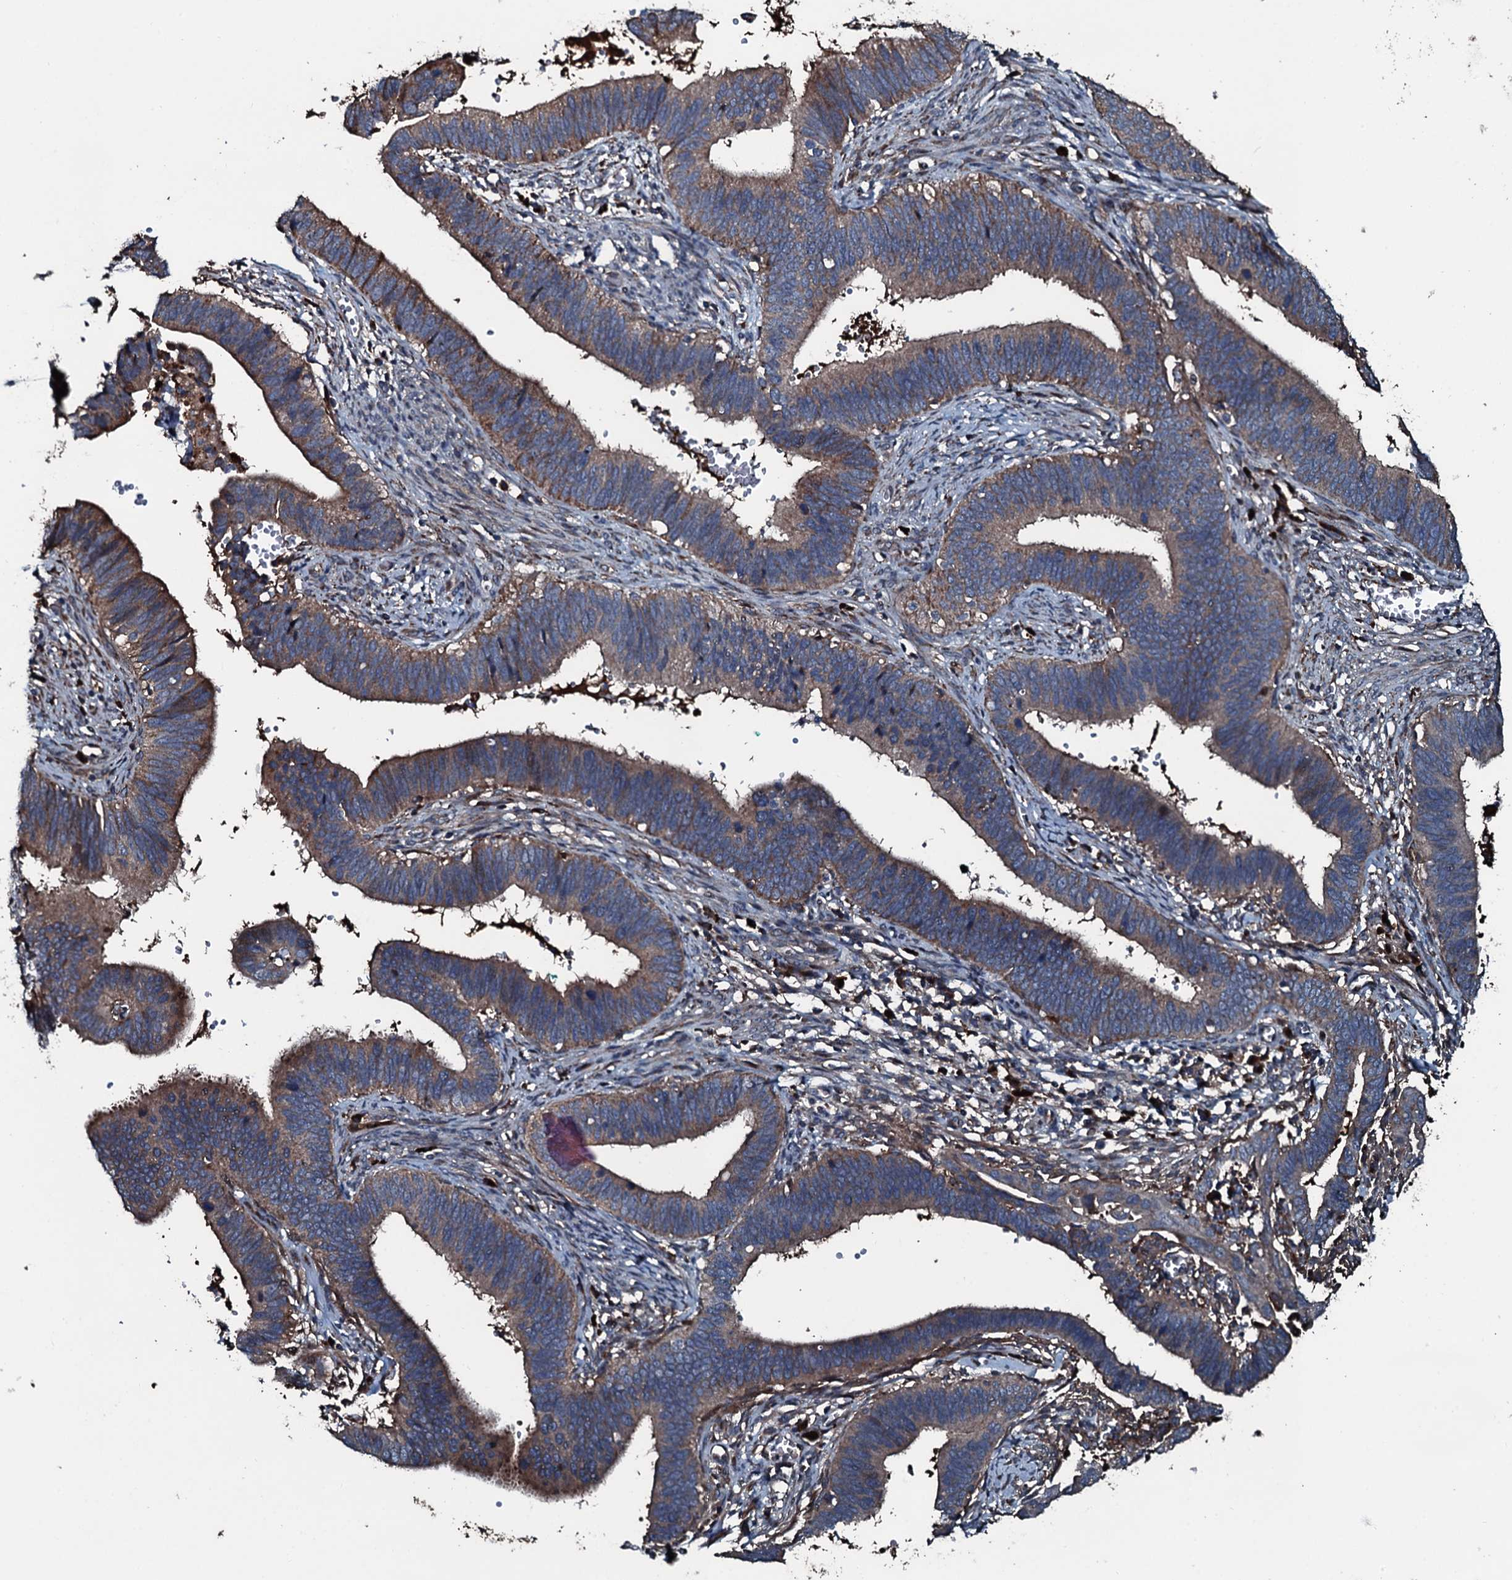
{"staining": {"intensity": "moderate", "quantity": ">75%", "location": "cytoplasmic/membranous"}, "tissue": "cervical cancer", "cell_type": "Tumor cells", "image_type": "cancer", "snomed": [{"axis": "morphology", "description": "Adenocarcinoma, NOS"}, {"axis": "topography", "description": "Cervix"}], "caption": "This is a micrograph of immunohistochemistry staining of cervical cancer (adenocarcinoma), which shows moderate expression in the cytoplasmic/membranous of tumor cells.", "gene": "AARS1", "patient": {"sex": "female", "age": 42}}